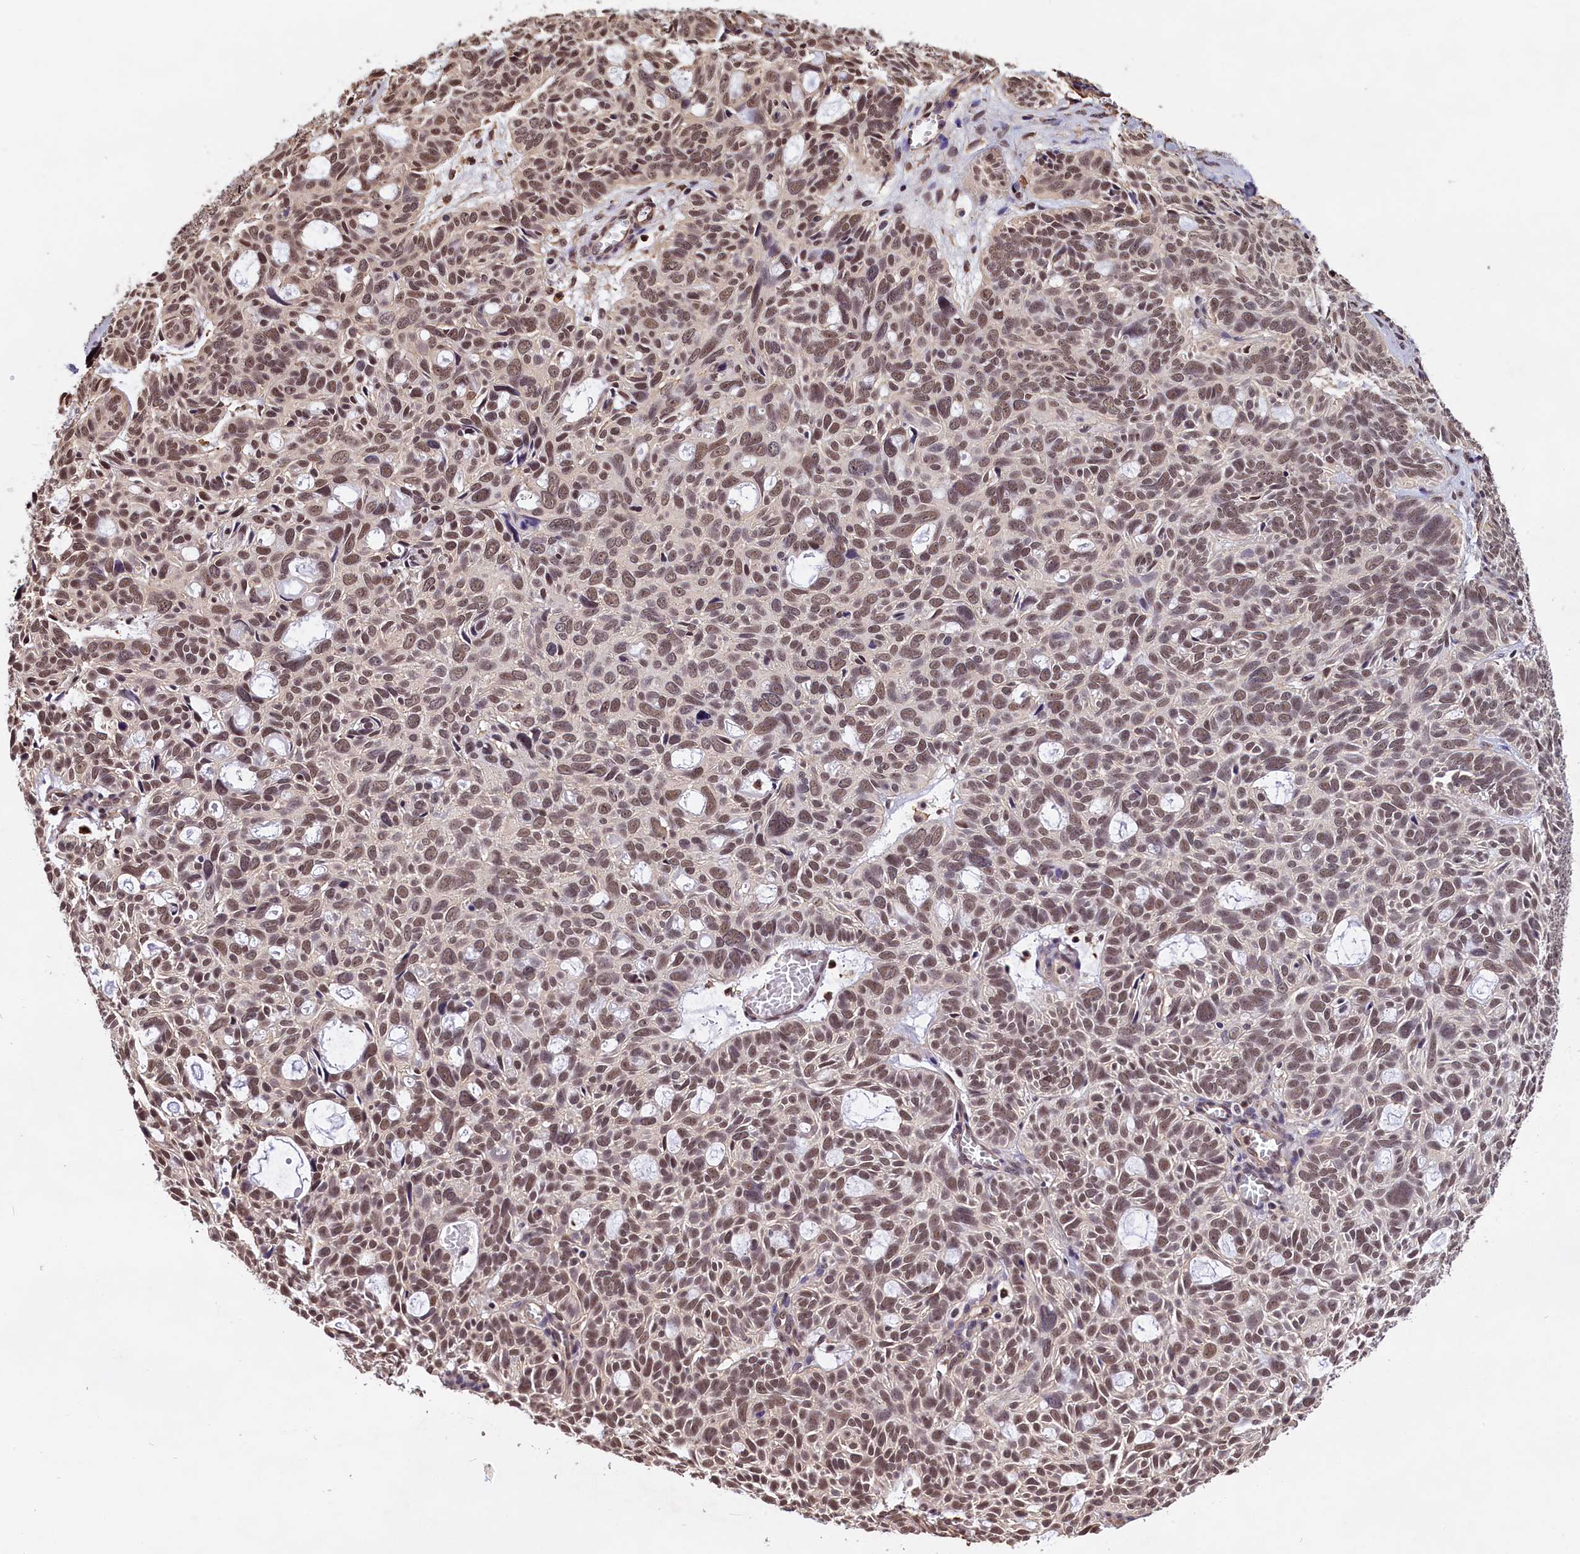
{"staining": {"intensity": "moderate", "quantity": ">75%", "location": "nuclear"}, "tissue": "skin cancer", "cell_type": "Tumor cells", "image_type": "cancer", "snomed": [{"axis": "morphology", "description": "Basal cell carcinoma"}, {"axis": "topography", "description": "Skin"}], "caption": "High-power microscopy captured an immunohistochemistry micrograph of skin cancer, revealing moderate nuclear expression in approximately >75% of tumor cells. The protein is shown in brown color, while the nuclei are stained blue.", "gene": "ZC3H4", "patient": {"sex": "male", "age": 69}}